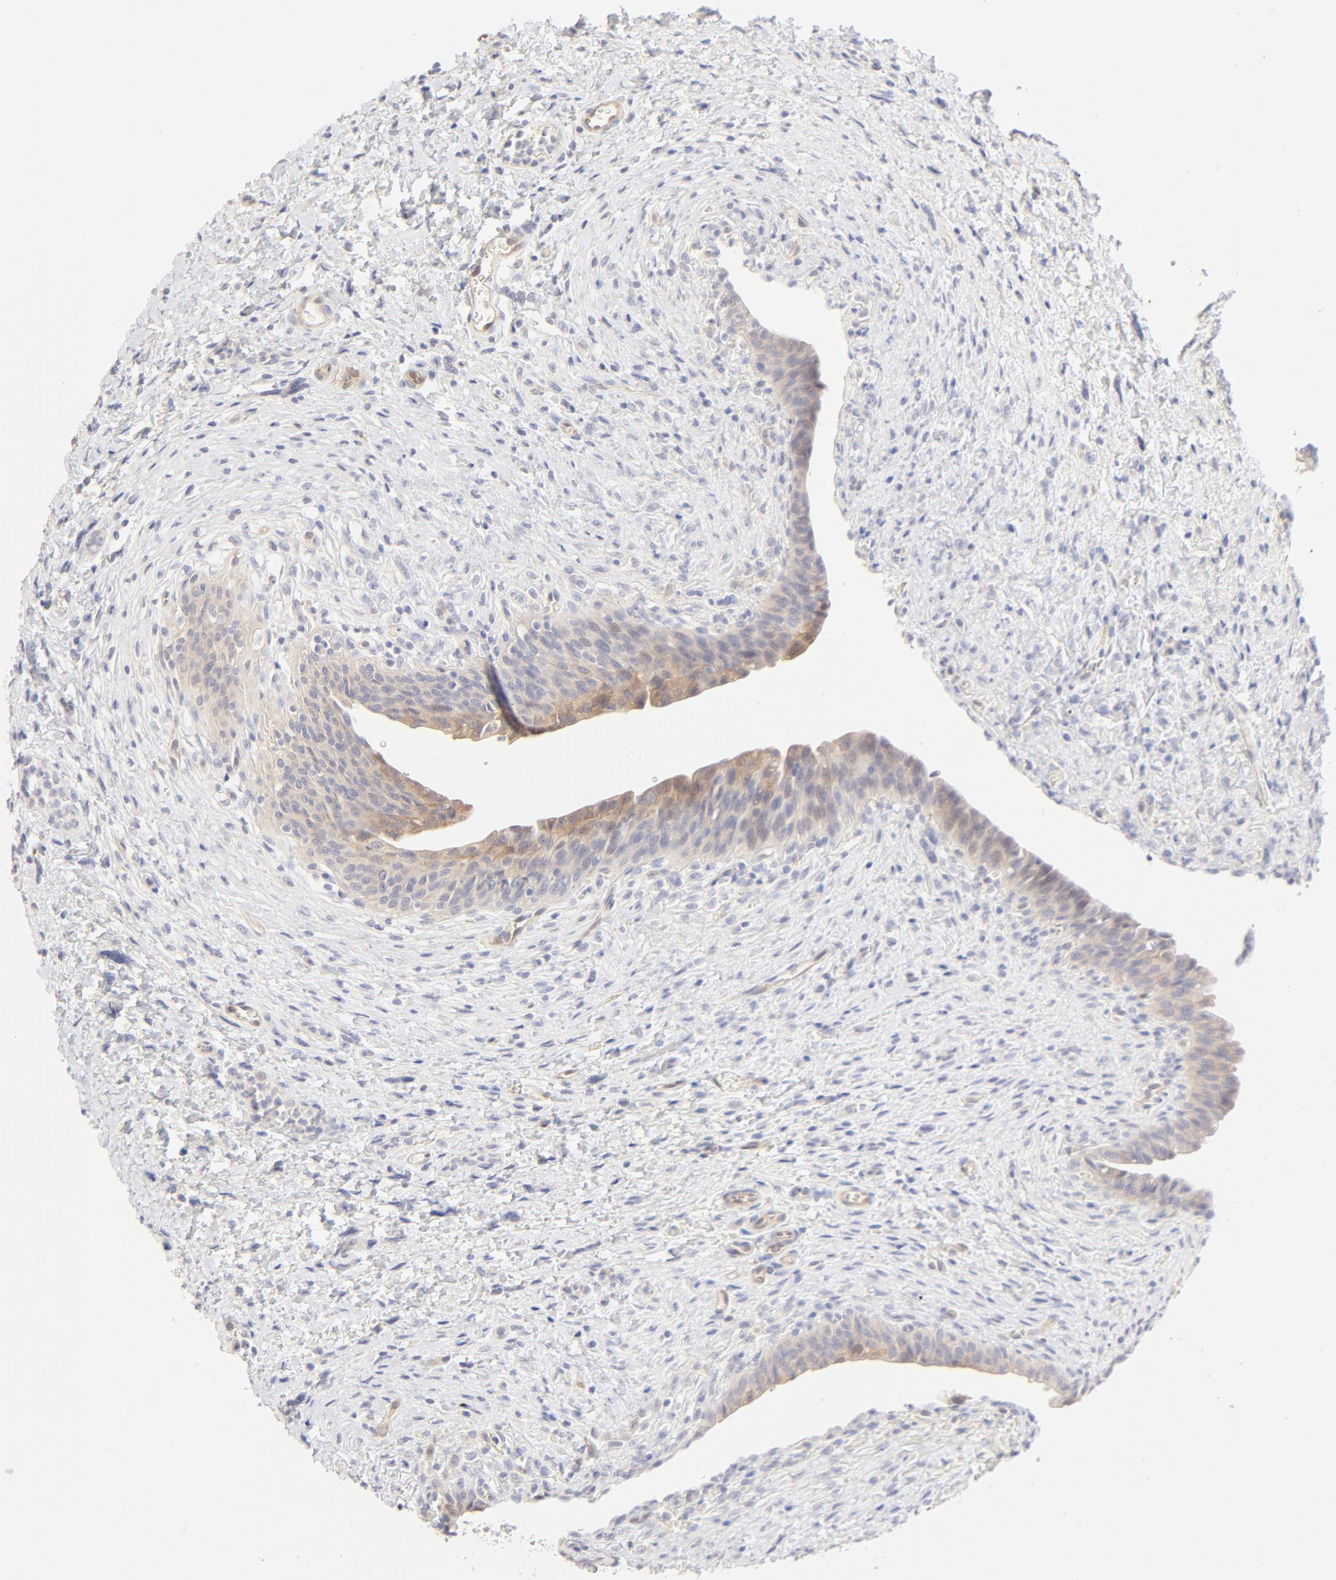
{"staining": {"intensity": "moderate", "quantity": ">75%", "location": "cytoplasmic/membranous"}, "tissue": "urinary bladder", "cell_type": "Urothelial cells", "image_type": "normal", "snomed": [{"axis": "morphology", "description": "Normal tissue, NOS"}, {"axis": "morphology", "description": "Dysplasia, NOS"}, {"axis": "topography", "description": "Urinary bladder"}], "caption": "A medium amount of moderate cytoplasmic/membranous staining is appreciated in about >75% of urothelial cells in benign urinary bladder. (DAB (3,3'-diaminobenzidine) IHC with brightfield microscopy, high magnification).", "gene": "NKX2", "patient": {"sex": "male", "age": 35}}